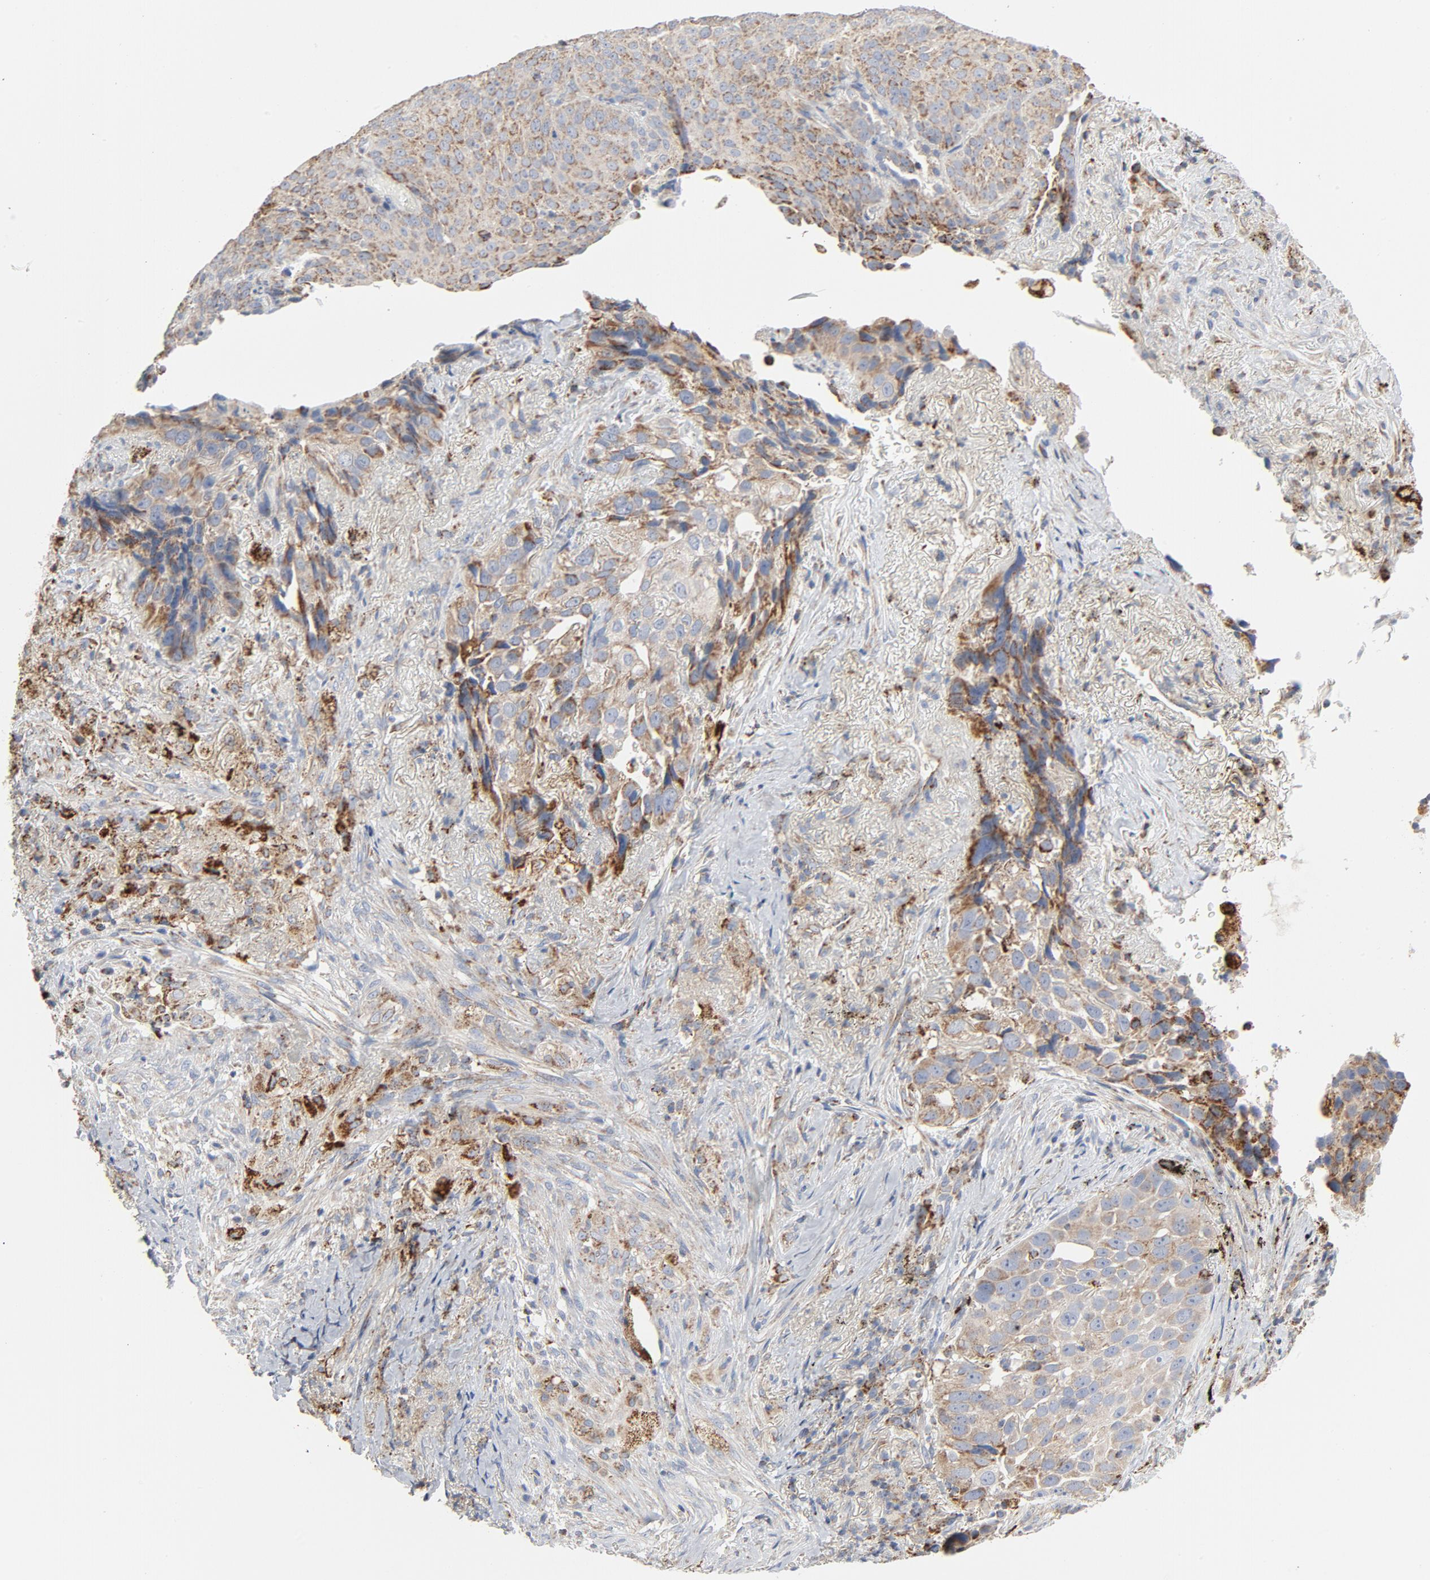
{"staining": {"intensity": "weak", "quantity": "25%-75%", "location": "cytoplasmic/membranous"}, "tissue": "lung cancer", "cell_type": "Tumor cells", "image_type": "cancer", "snomed": [{"axis": "morphology", "description": "Squamous cell carcinoma, NOS"}, {"axis": "topography", "description": "Lung"}], "caption": "Immunohistochemistry (IHC) (DAB) staining of human squamous cell carcinoma (lung) demonstrates weak cytoplasmic/membranous protein positivity in approximately 25%-75% of tumor cells.", "gene": "SETD3", "patient": {"sex": "male", "age": 54}}